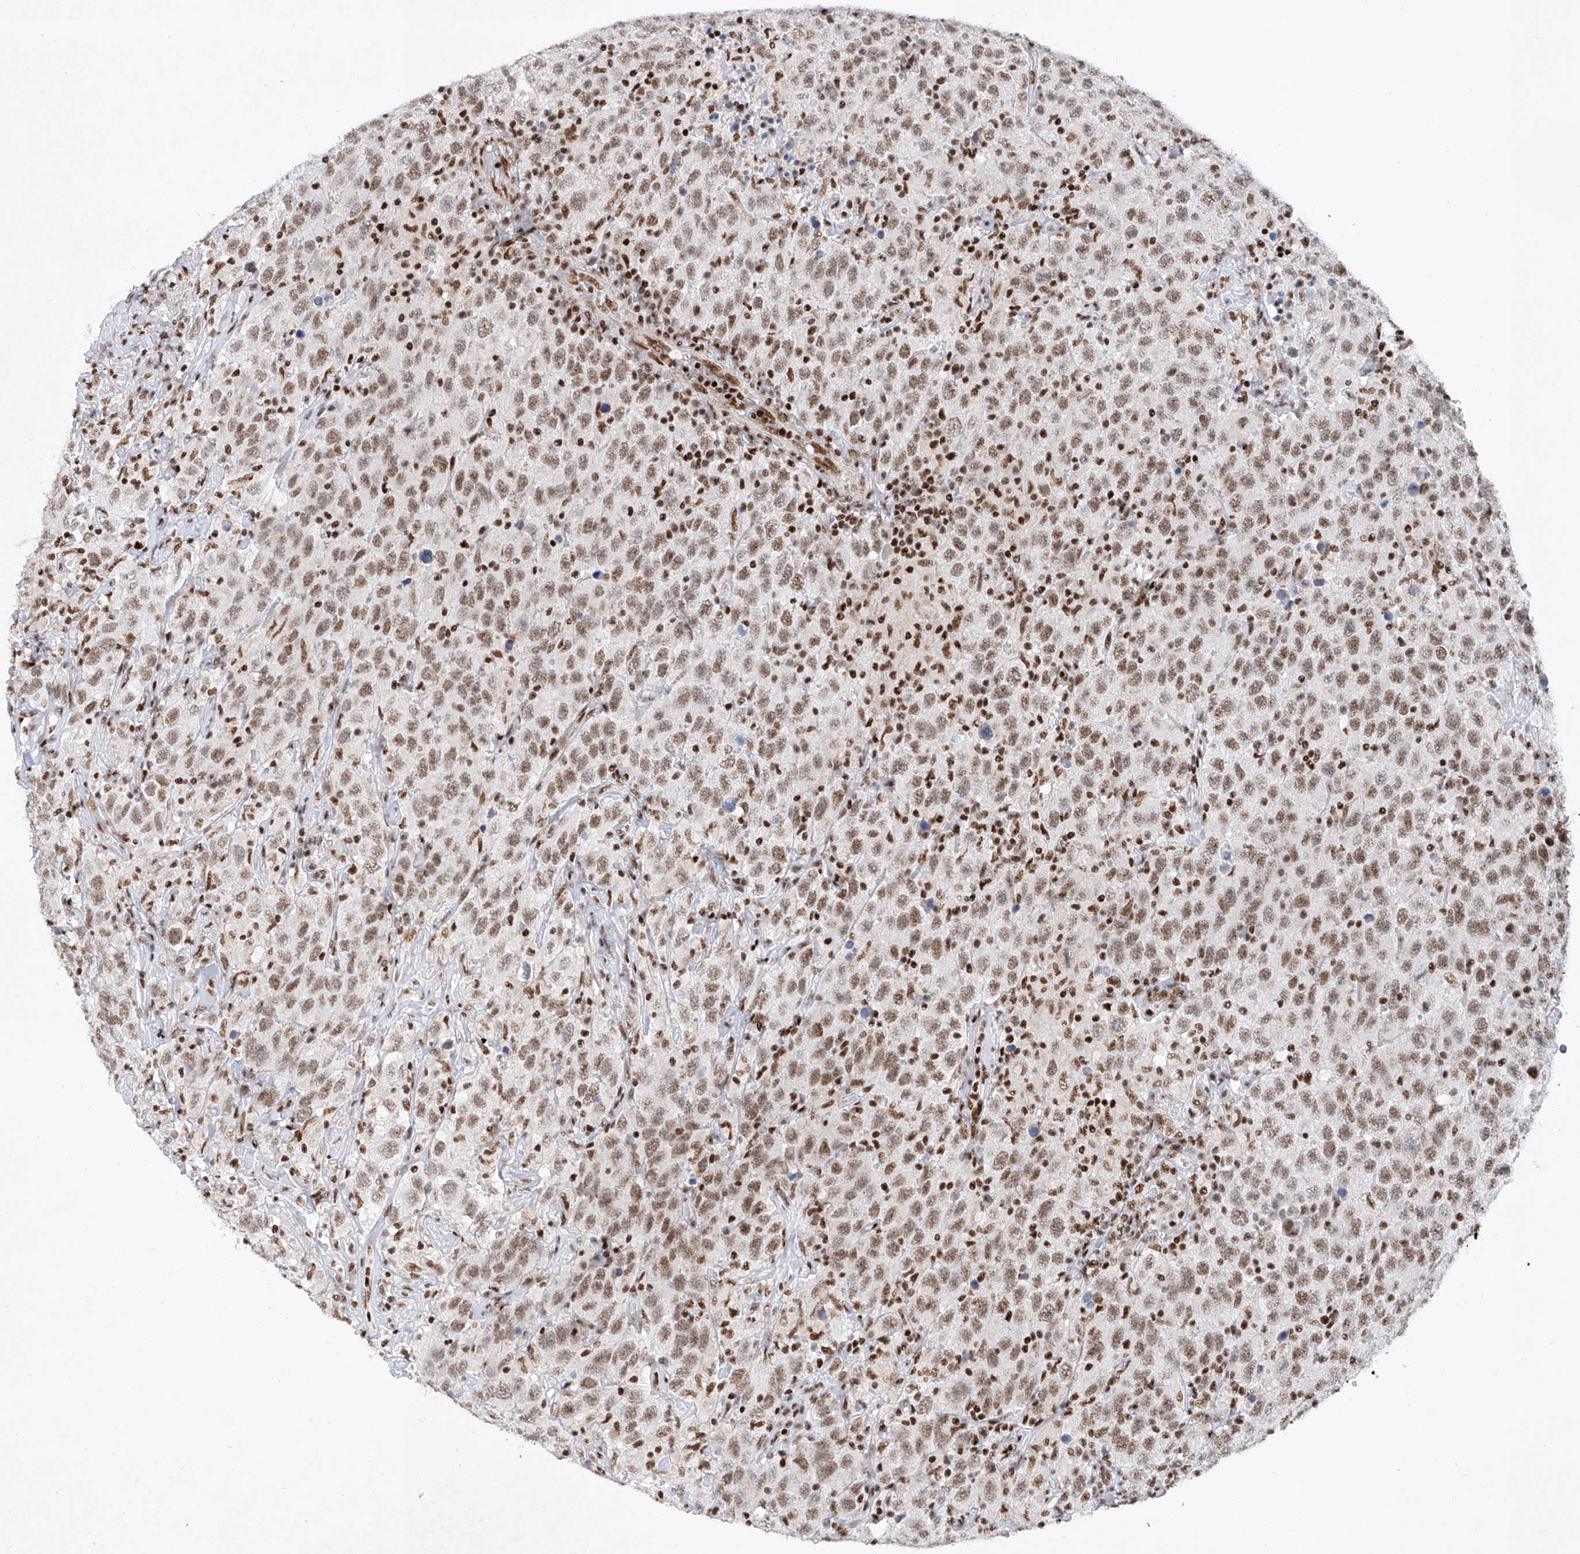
{"staining": {"intensity": "moderate", "quantity": ">75%", "location": "nuclear"}, "tissue": "testis cancer", "cell_type": "Tumor cells", "image_type": "cancer", "snomed": [{"axis": "morphology", "description": "Seminoma, NOS"}, {"axis": "topography", "description": "Testis"}], "caption": "Testis cancer stained for a protein exhibits moderate nuclear positivity in tumor cells.", "gene": "TAF4", "patient": {"sex": "male", "age": 65}}